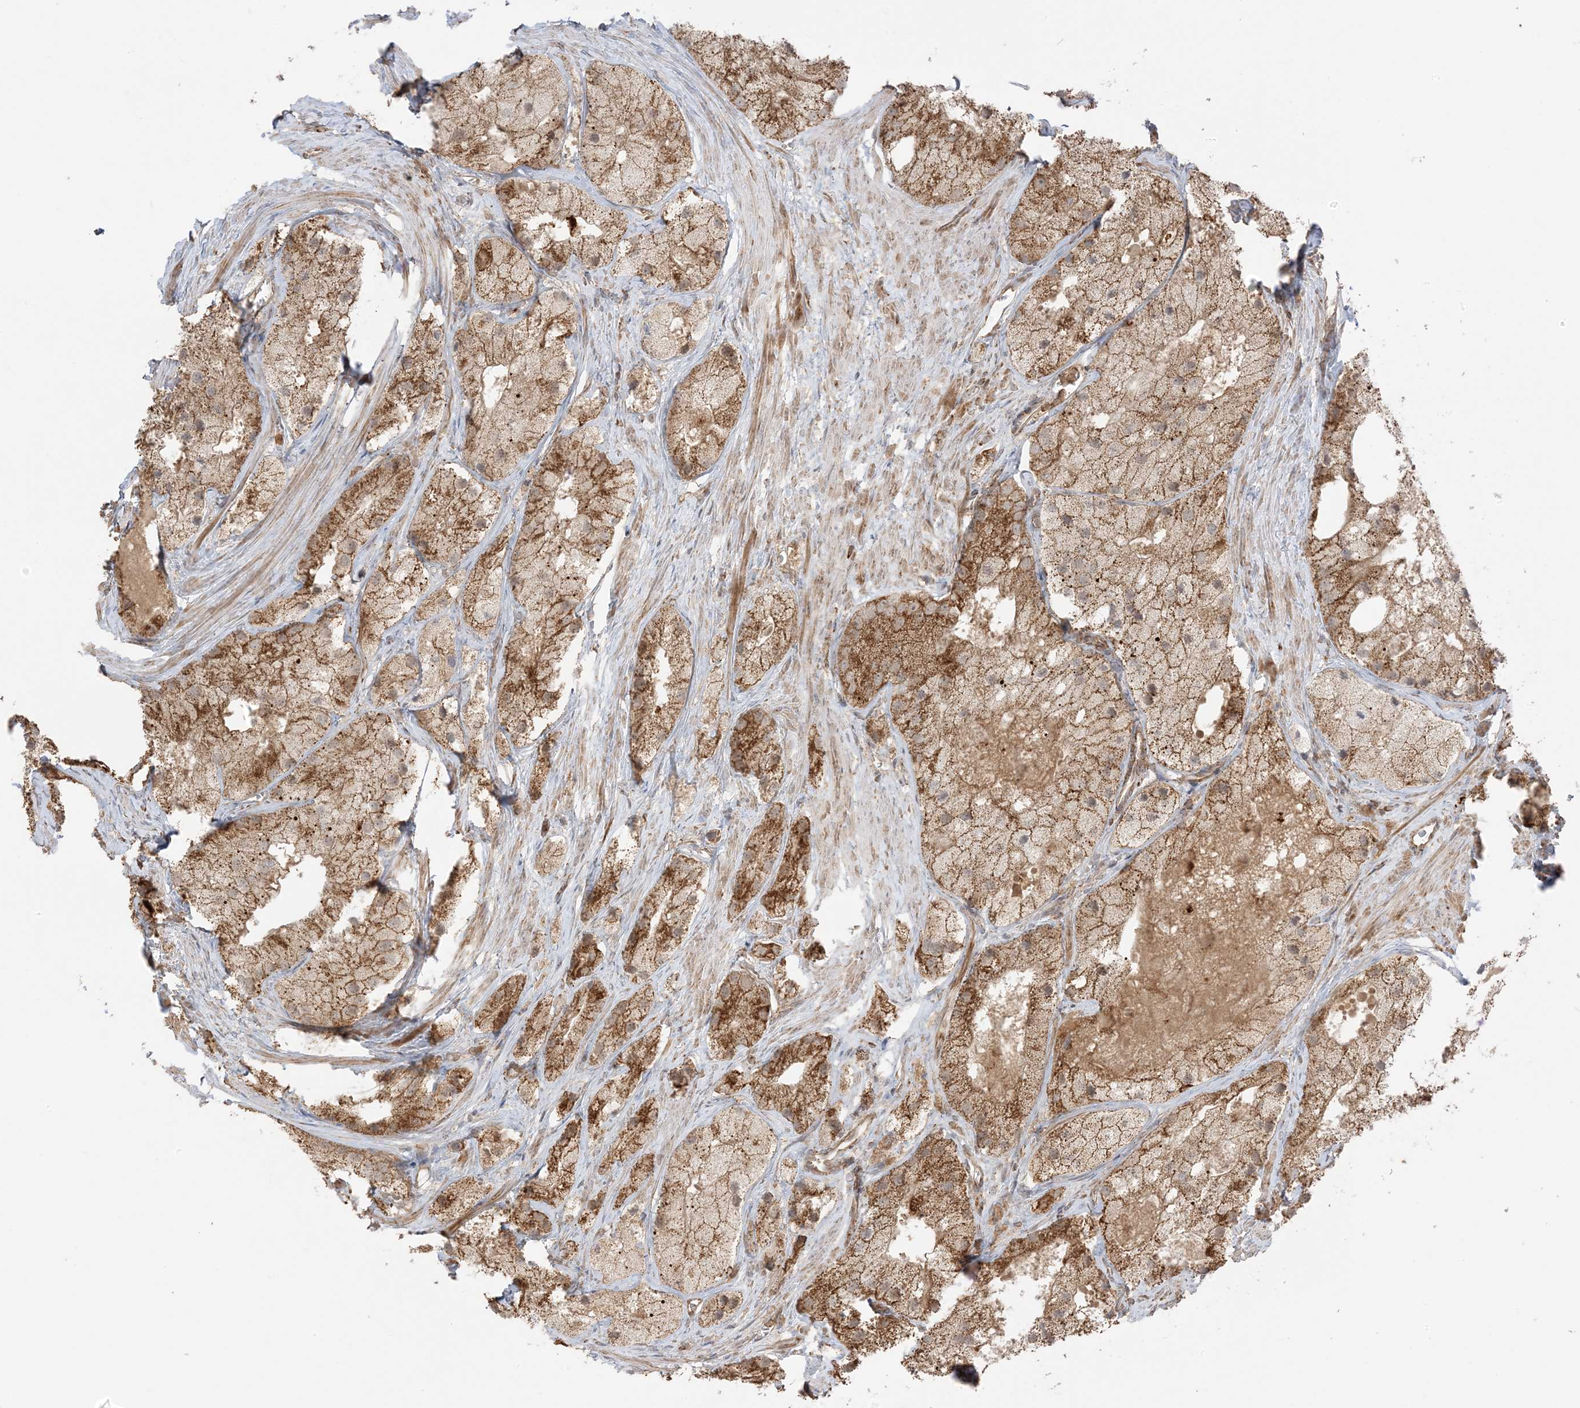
{"staining": {"intensity": "strong", "quantity": ">75%", "location": "cytoplasmic/membranous"}, "tissue": "prostate cancer", "cell_type": "Tumor cells", "image_type": "cancer", "snomed": [{"axis": "morphology", "description": "Adenocarcinoma, Low grade"}, {"axis": "topography", "description": "Prostate"}], "caption": "Immunohistochemical staining of adenocarcinoma (low-grade) (prostate) reveals strong cytoplasmic/membranous protein expression in about >75% of tumor cells.", "gene": "N4BP3", "patient": {"sex": "male", "age": 69}}